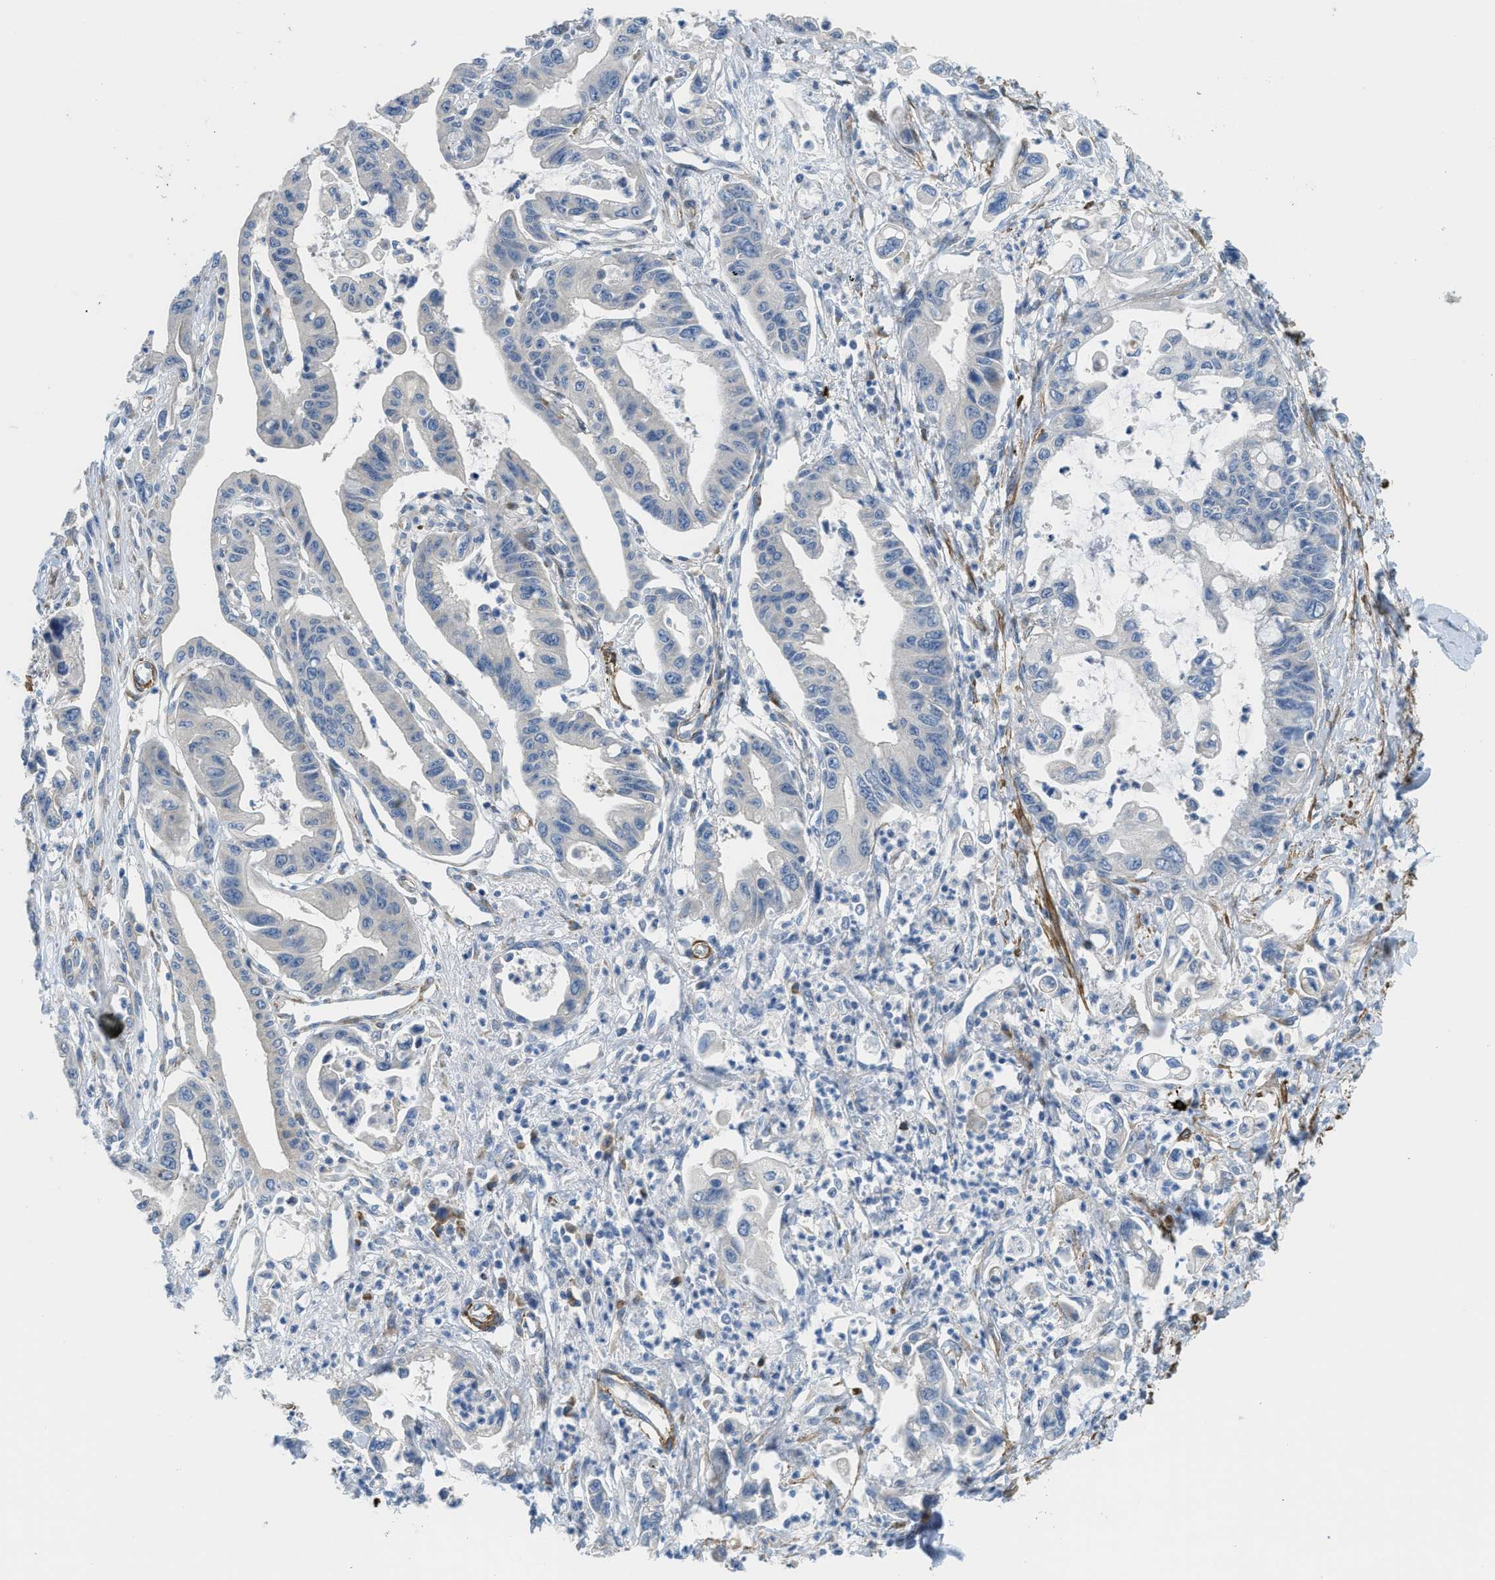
{"staining": {"intensity": "negative", "quantity": "none", "location": "none"}, "tissue": "pancreatic cancer", "cell_type": "Tumor cells", "image_type": "cancer", "snomed": [{"axis": "morphology", "description": "Adenocarcinoma, NOS"}, {"axis": "topography", "description": "Pancreas"}], "caption": "Tumor cells are negative for protein expression in human adenocarcinoma (pancreatic). Nuclei are stained in blue.", "gene": "BMPR1A", "patient": {"sex": "male", "age": 56}}